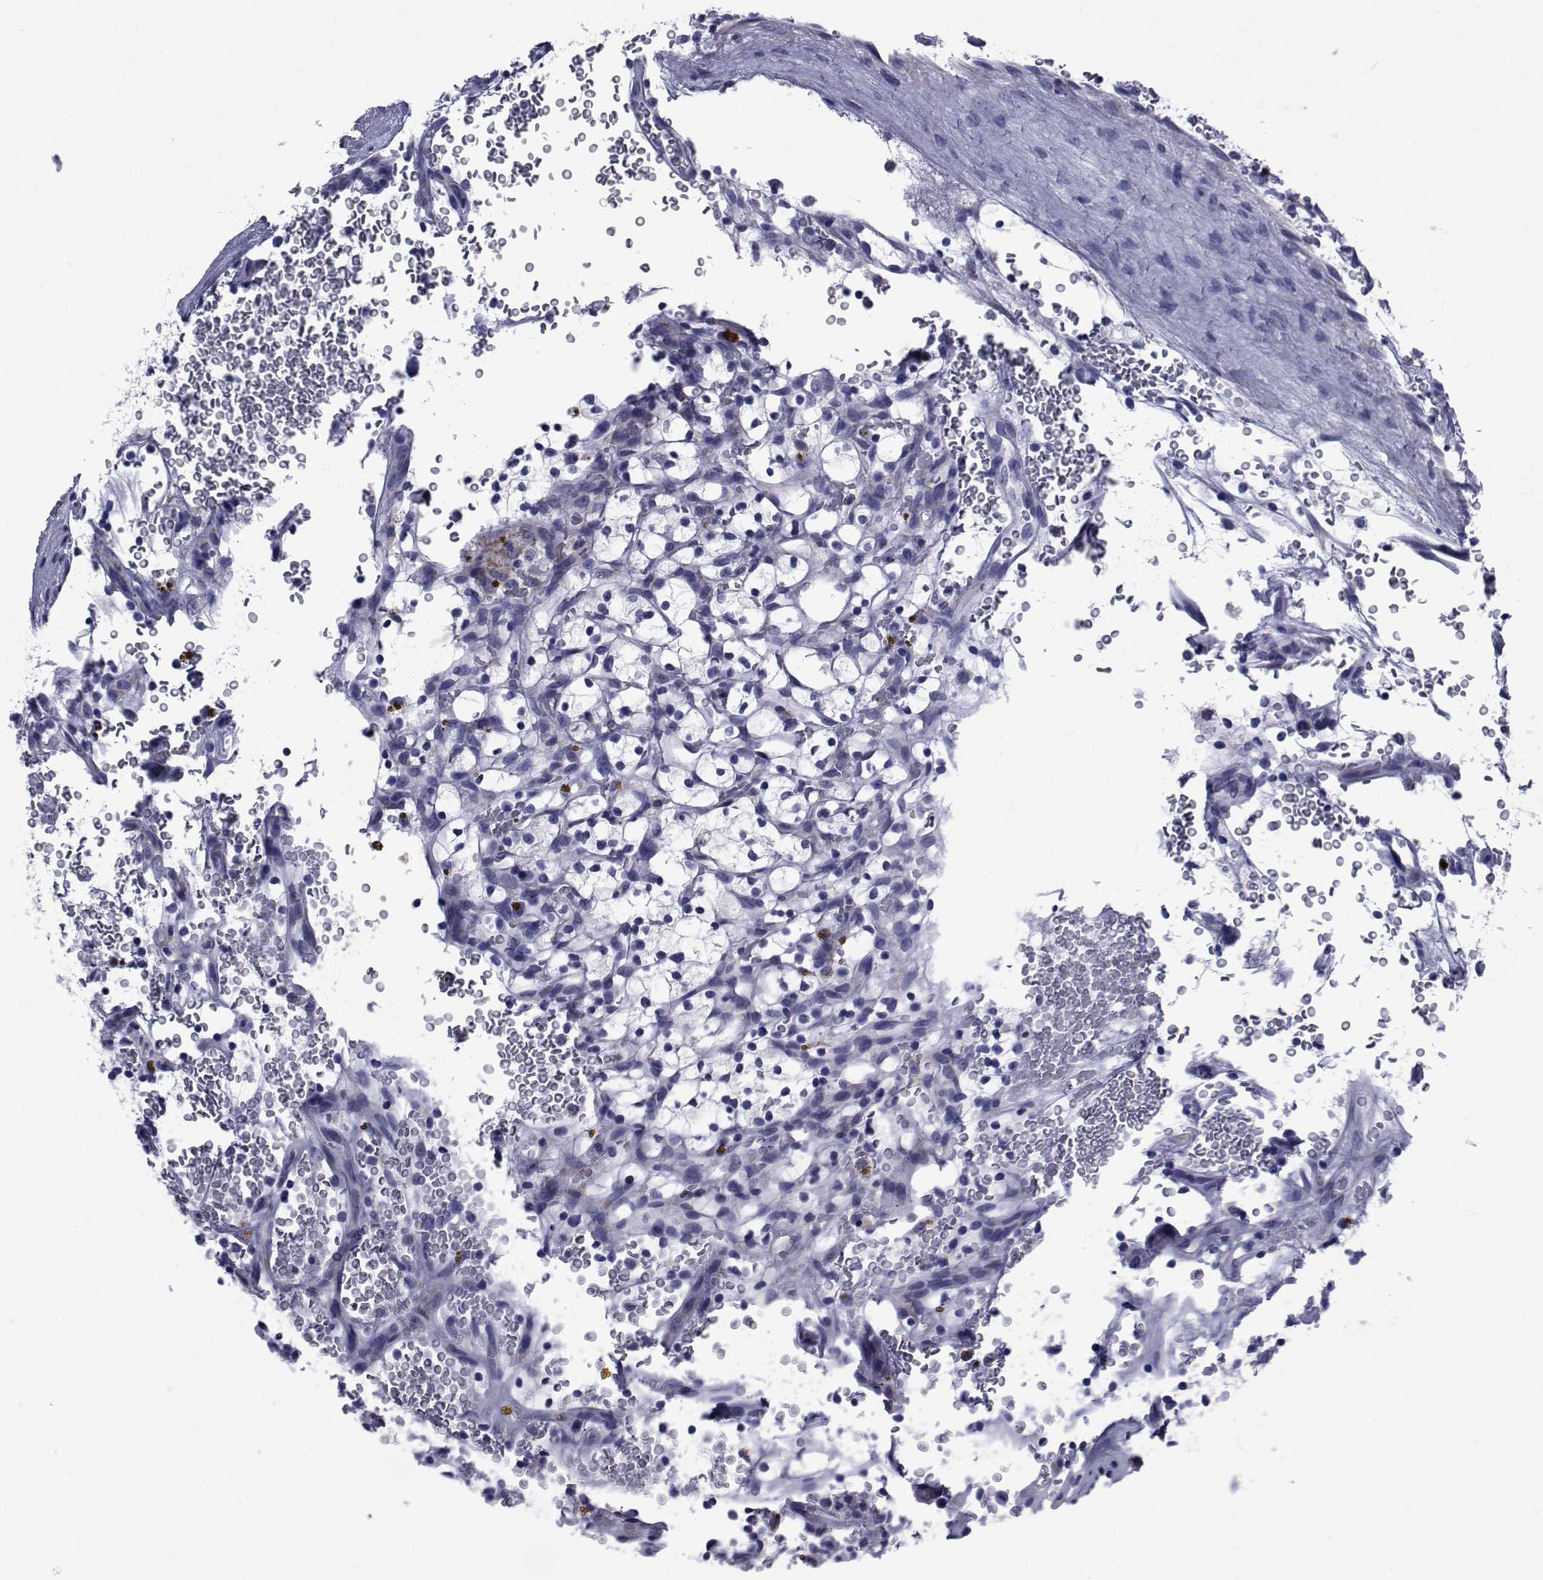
{"staining": {"intensity": "negative", "quantity": "none", "location": "none"}, "tissue": "renal cancer", "cell_type": "Tumor cells", "image_type": "cancer", "snomed": [{"axis": "morphology", "description": "Adenocarcinoma, NOS"}, {"axis": "topography", "description": "Kidney"}], "caption": "Tumor cells are negative for protein expression in human renal cancer.", "gene": "ROPN1", "patient": {"sex": "female", "age": 64}}